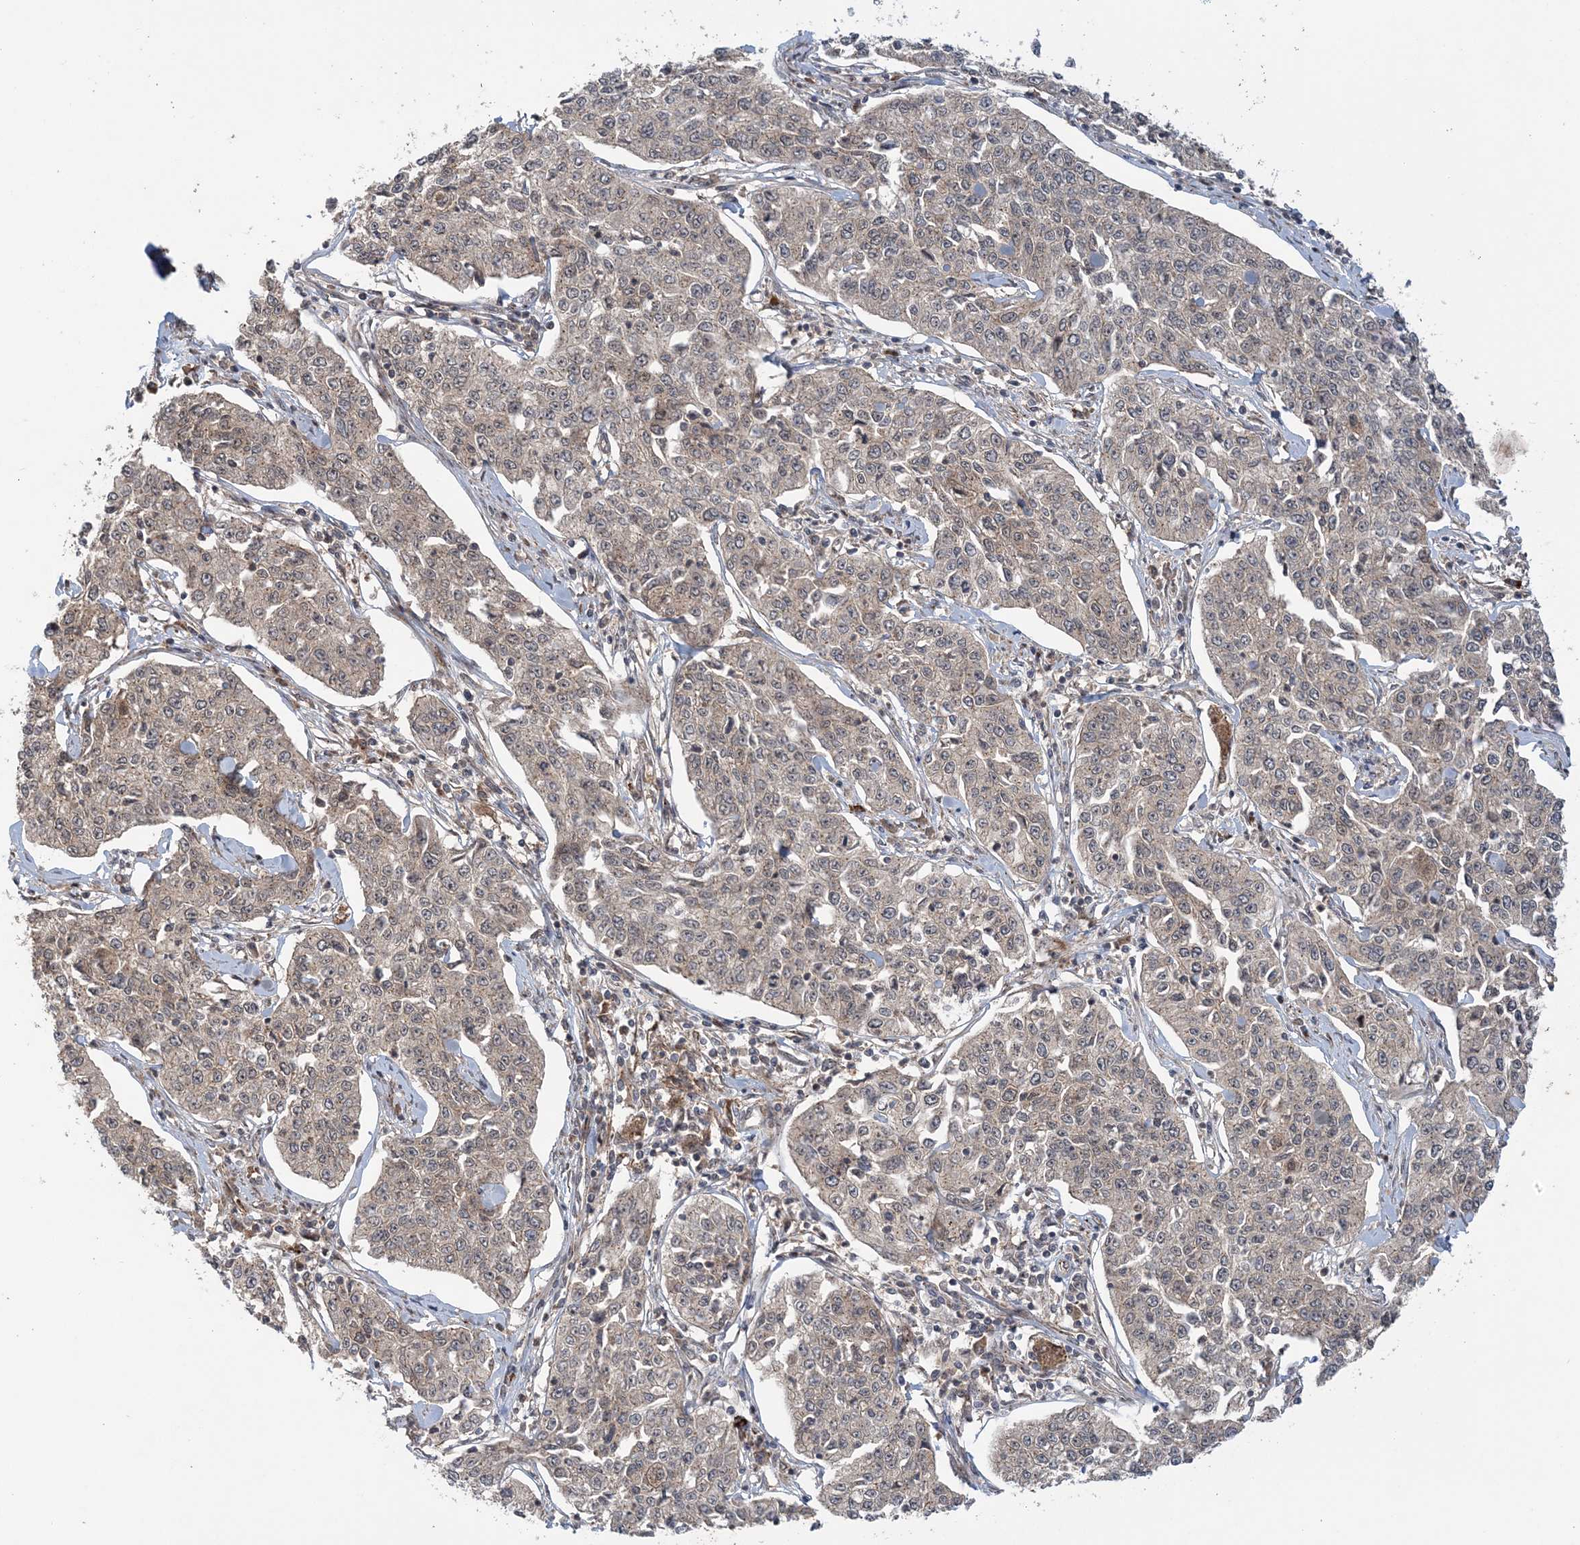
{"staining": {"intensity": "weak", "quantity": "25%-75%", "location": "cytoplasmic/membranous"}, "tissue": "cervical cancer", "cell_type": "Tumor cells", "image_type": "cancer", "snomed": [{"axis": "morphology", "description": "Squamous cell carcinoma, NOS"}, {"axis": "topography", "description": "Cervix"}], "caption": "Protein analysis of cervical cancer tissue reveals weak cytoplasmic/membranous staining in approximately 25%-75% of tumor cells. Immunohistochemistry stains the protein in brown and the nuclei are stained blue.", "gene": "UBTD2", "patient": {"sex": "female", "age": 35}}